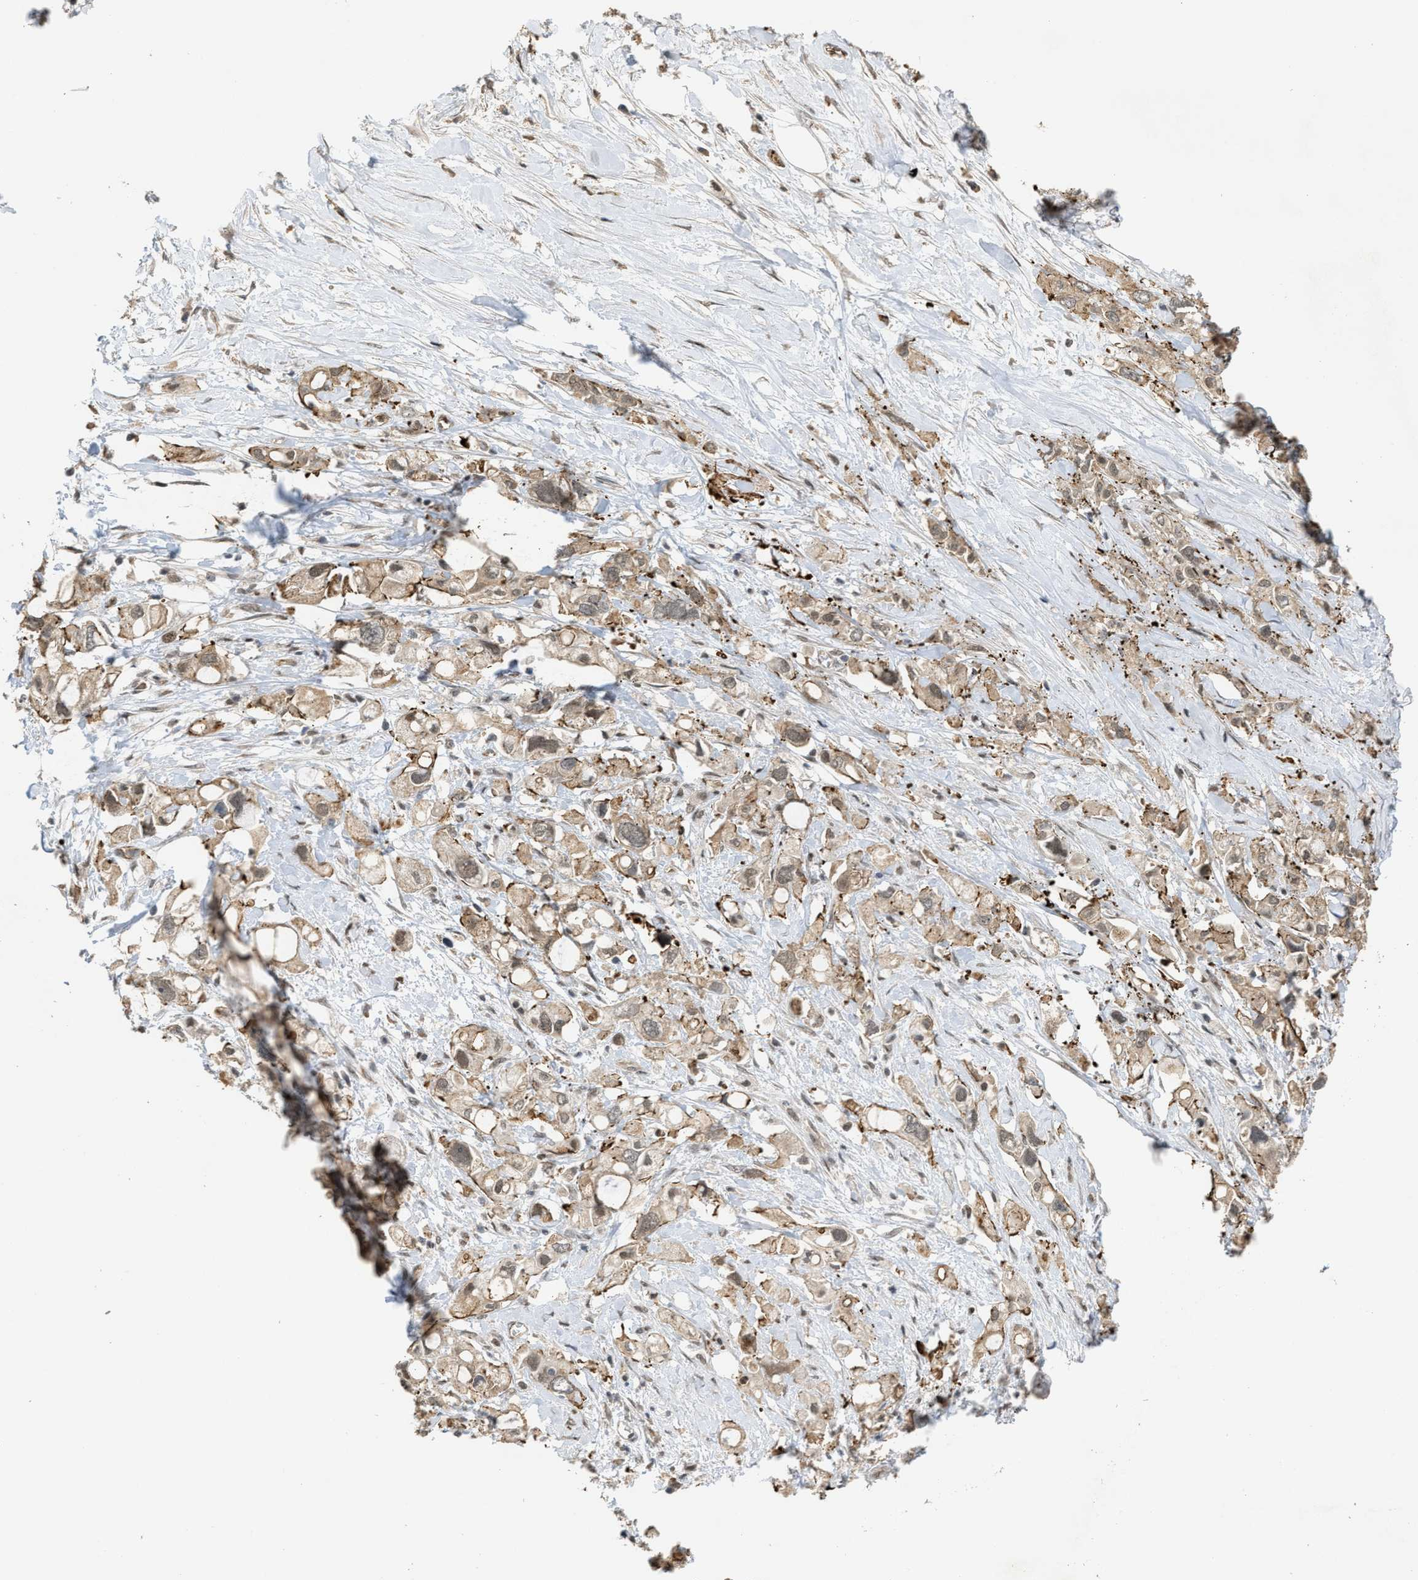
{"staining": {"intensity": "moderate", "quantity": ">75%", "location": "cytoplasmic/membranous"}, "tissue": "pancreatic cancer", "cell_type": "Tumor cells", "image_type": "cancer", "snomed": [{"axis": "morphology", "description": "Adenocarcinoma, NOS"}, {"axis": "topography", "description": "Pancreas"}], "caption": "Tumor cells demonstrate medium levels of moderate cytoplasmic/membranous staining in approximately >75% of cells in pancreatic cancer.", "gene": "DPF2", "patient": {"sex": "female", "age": 56}}